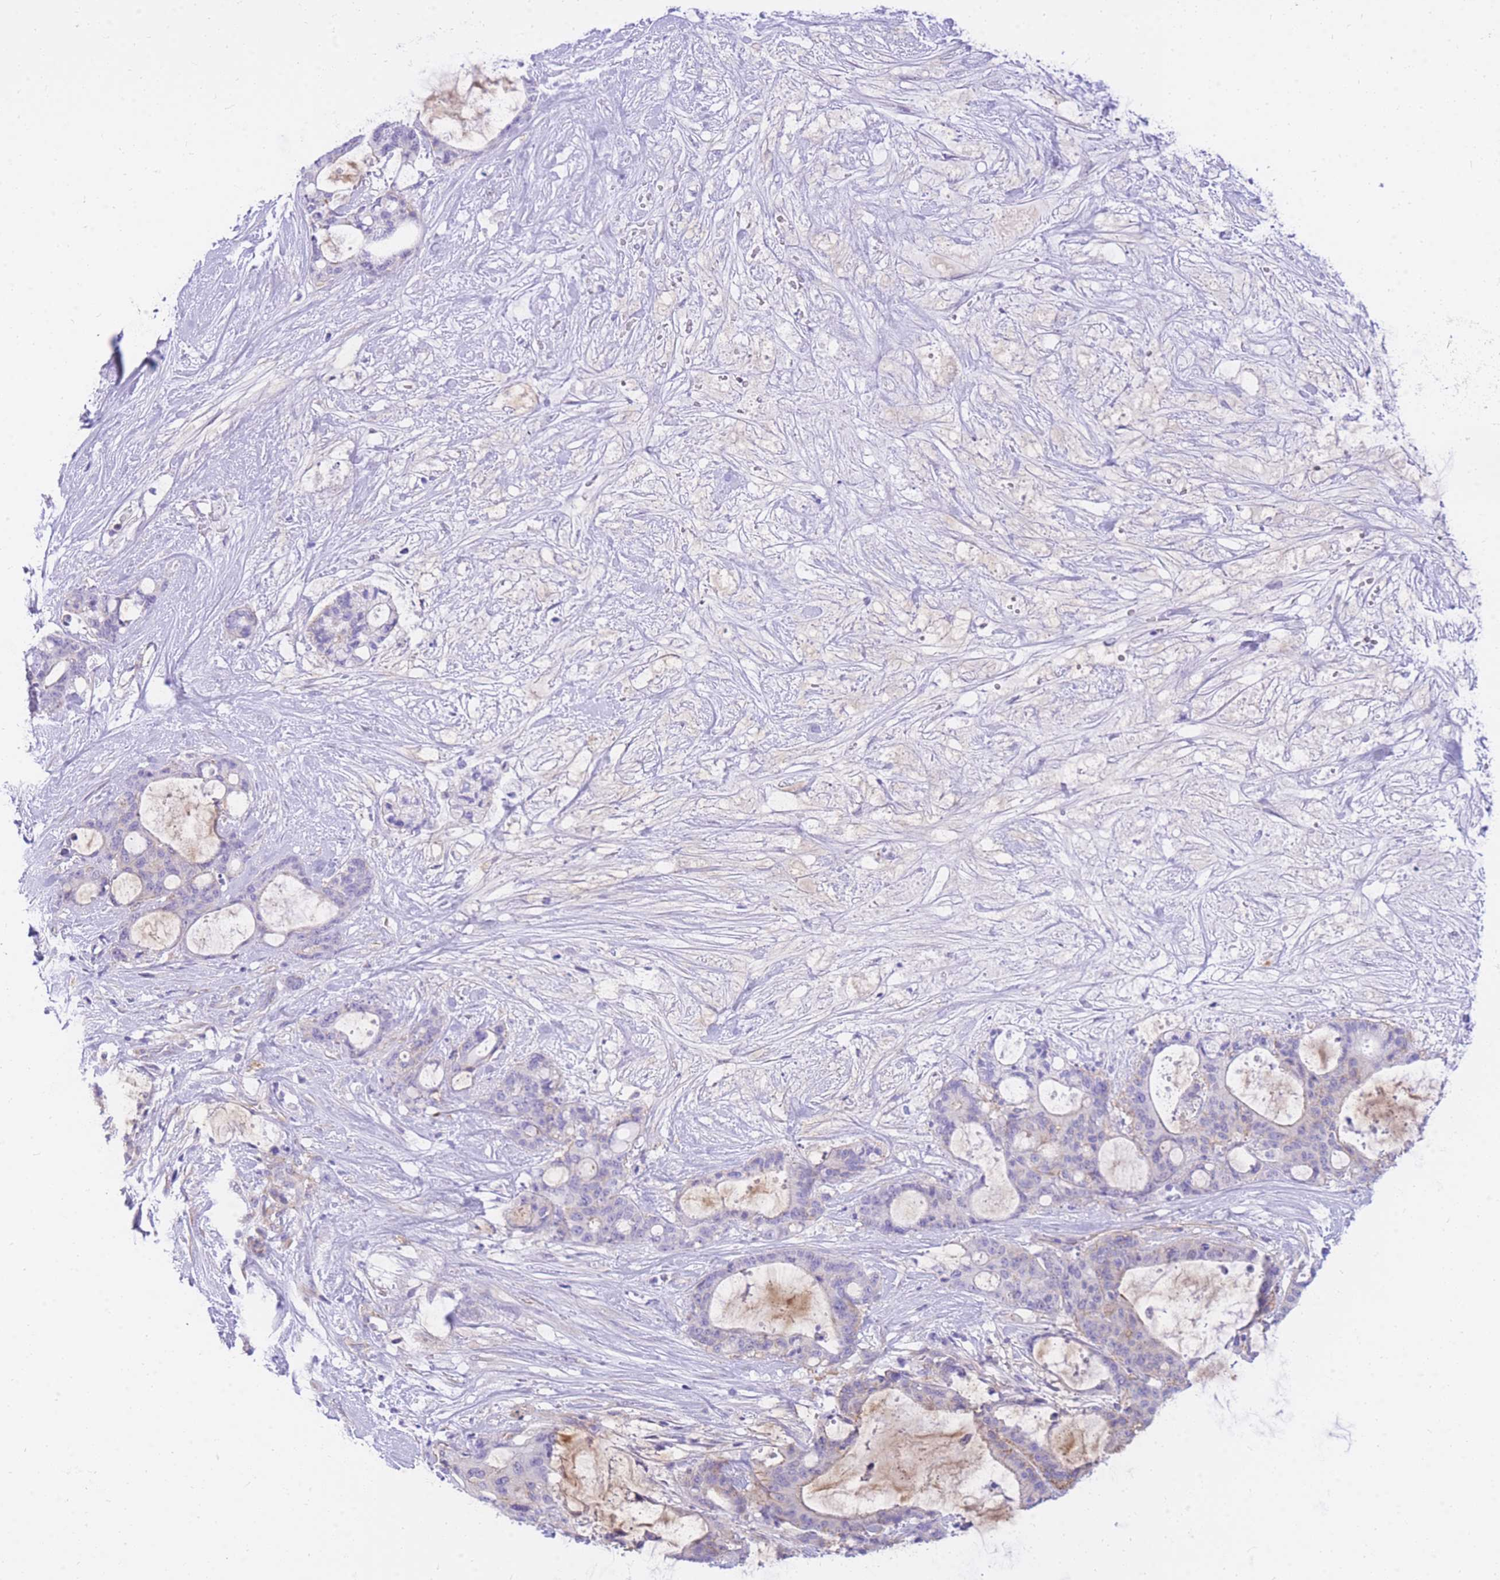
{"staining": {"intensity": "negative", "quantity": "none", "location": "none"}, "tissue": "liver cancer", "cell_type": "Tumor cells", "image_type": "cancer", "snomed": [{"axis": "morphology", "description": "Normal tissue, NOS"}, {"axis": "morphology", "description": "Cholangiocarcinoma"}, {"axis": "topography", "description": "Liver"}, {"axis": "topography", "description": "Peripheral nerve tissue"}], "caption": "Tumor cells show no significant protein positivity in cholangiocarcinoma (liver).", "gene": "SRSF12", "patient": {"sex": "female", "age": 73}}